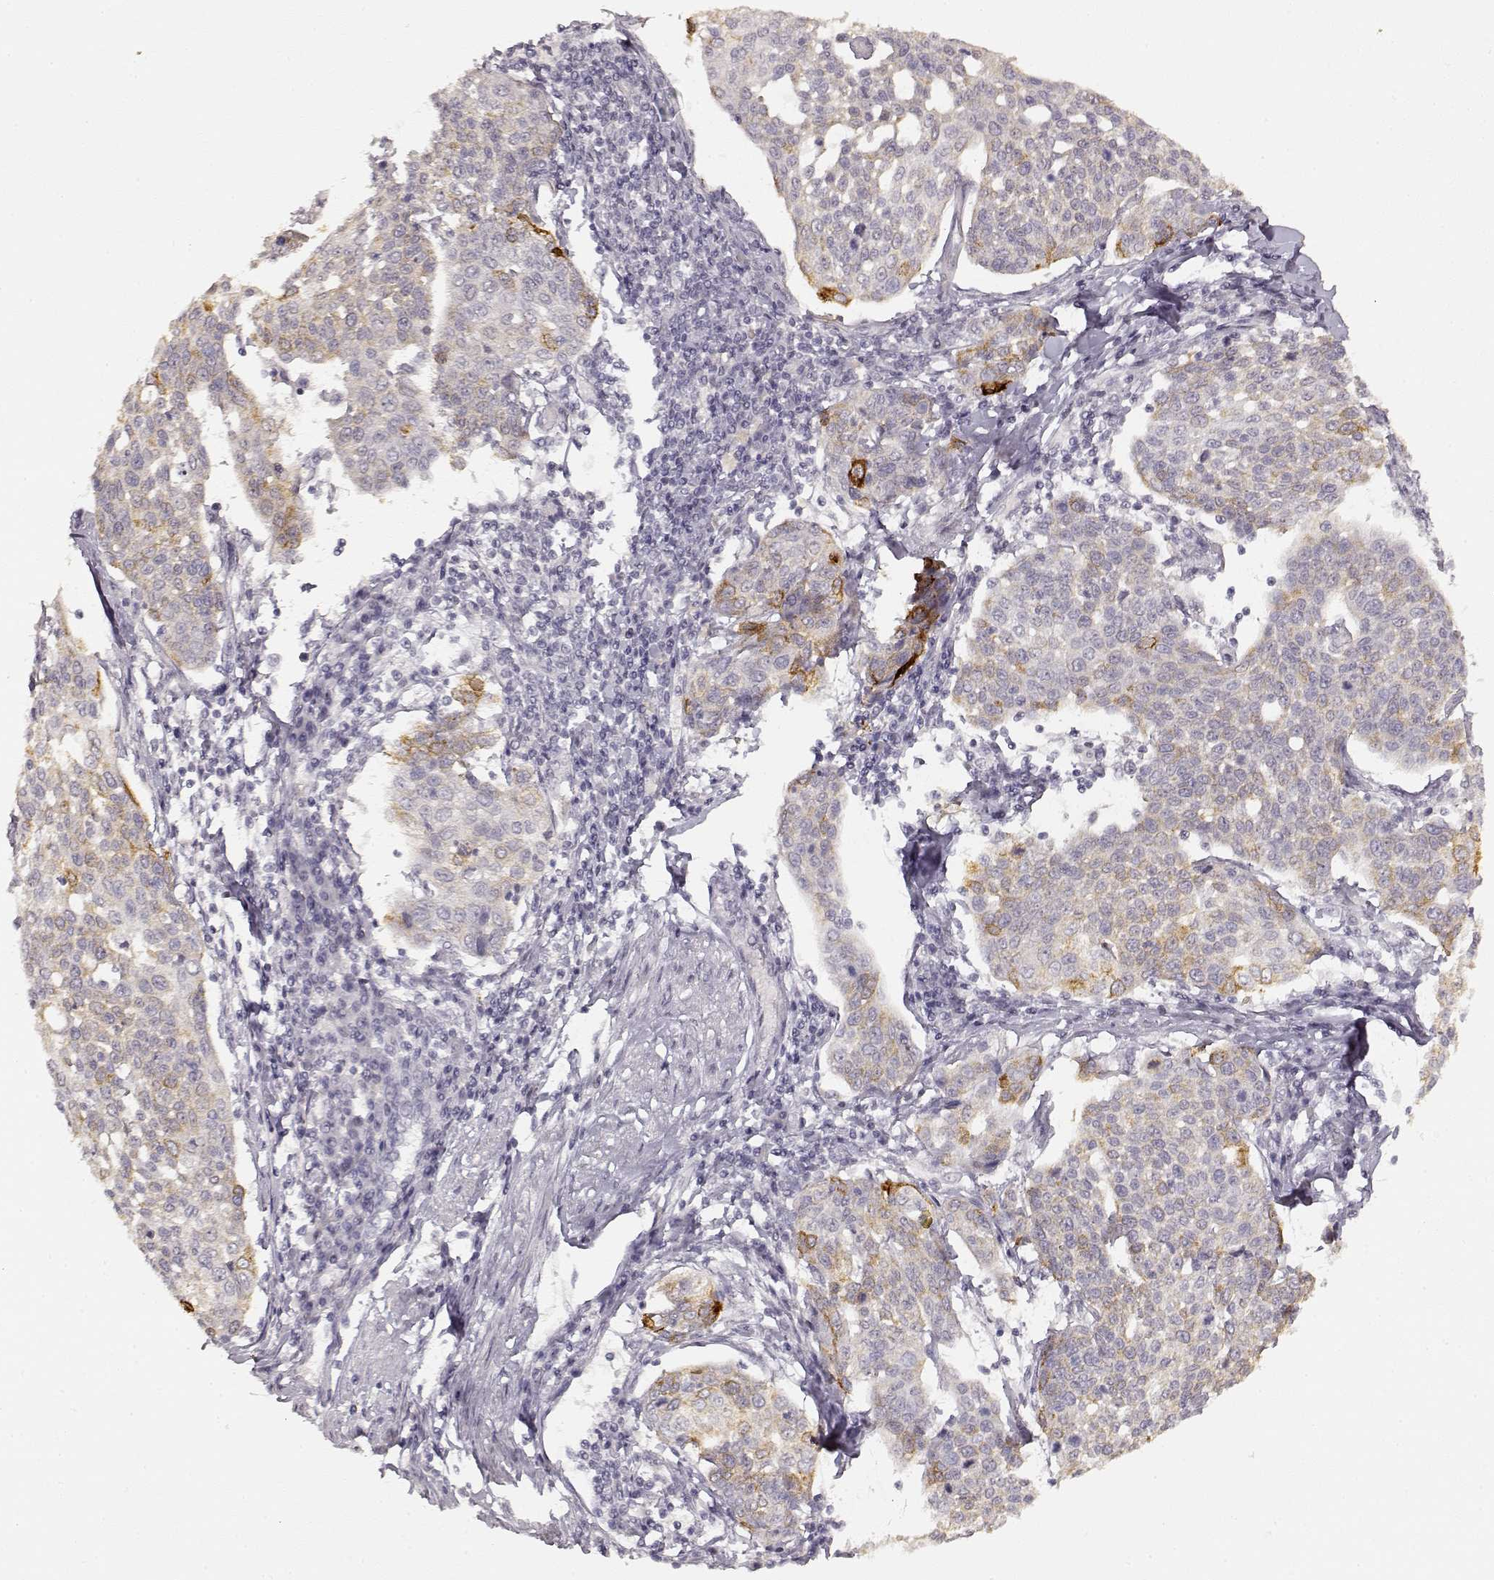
{"staining": {"intensity": "moderate", "quantity": "<25%", "location": "cytoplasmic/membranous"}, "tissue": "cervical cancer", "cell_type": "Tumor cells", "image_type": "cancer", "snomed": [{"axis": "morphology", "description": "Squamous cell carcinoma, NOS"}, {"axis": "topography", "description": "Cervix"}], "caption": "A high-resolution image shows immunohistochemistry staining of cervical cancer (squamous cell carcinoma), which demonstrates moderate cytoplasmic/membranous positivity in approximately <25% of tumor cells.", "gene": "LAMC2", "patient": {"sex": "female", "age": 34}}